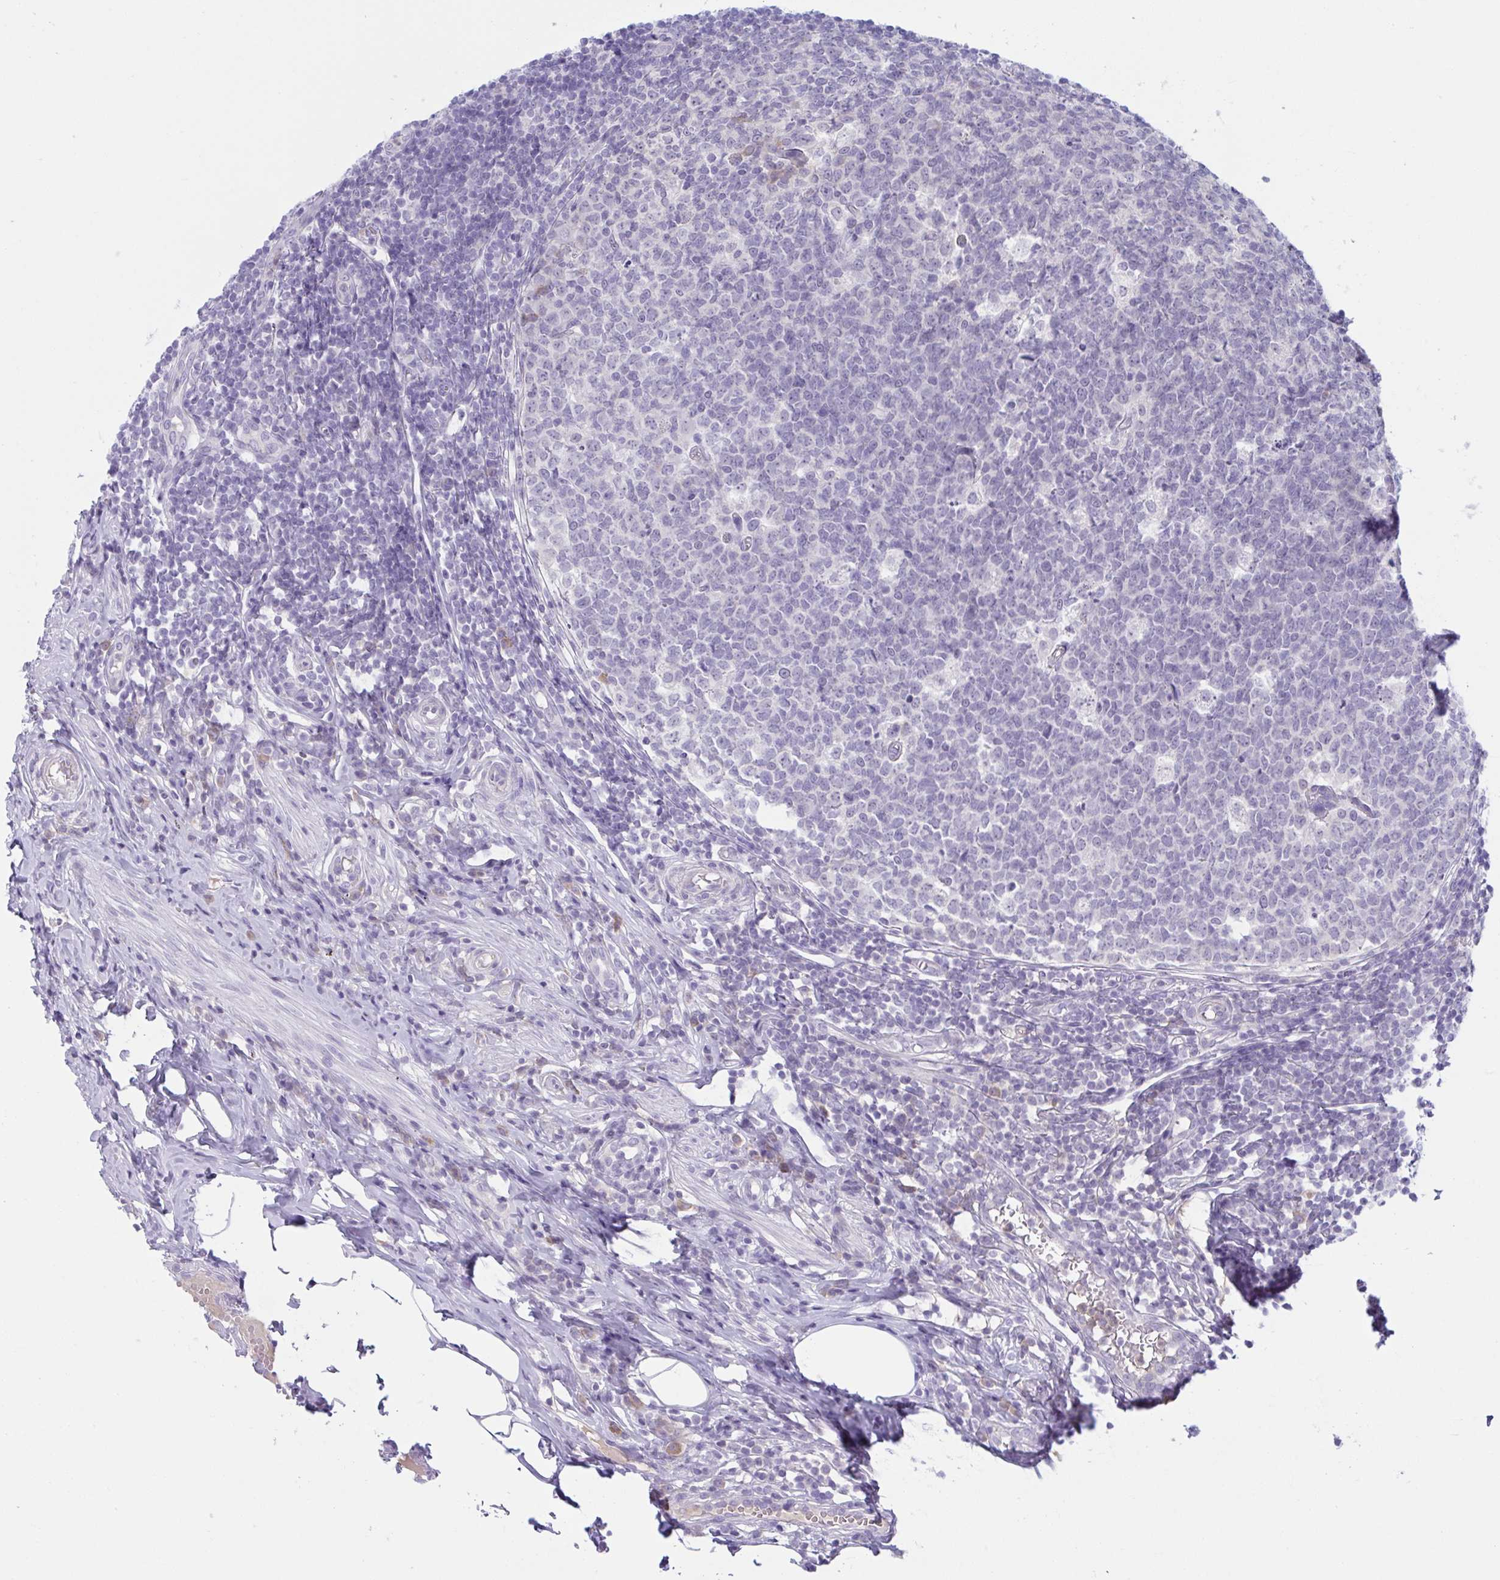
{"staining": {"intensity": "negative", "quantity": "none", "location": "none"}, "tissue": "appendix", "cell_type": "Glandular cells", "image_type": "normal", "snomed": [{"axis": "morphology", "description": "Normal tissue, NOS"}, {"axis": "topography", "description": "Appendix"}], "caption": "Glandular cells show no significant staining in normal appendix. Brightfield microscopy of IHC stained with DAB (3,3'-diaminobenzidine) (brown) and hematoxylin (blue), captured at high magnification.", "gene": "WNT9B", "patient": {"sex": "male", "age": 18}}